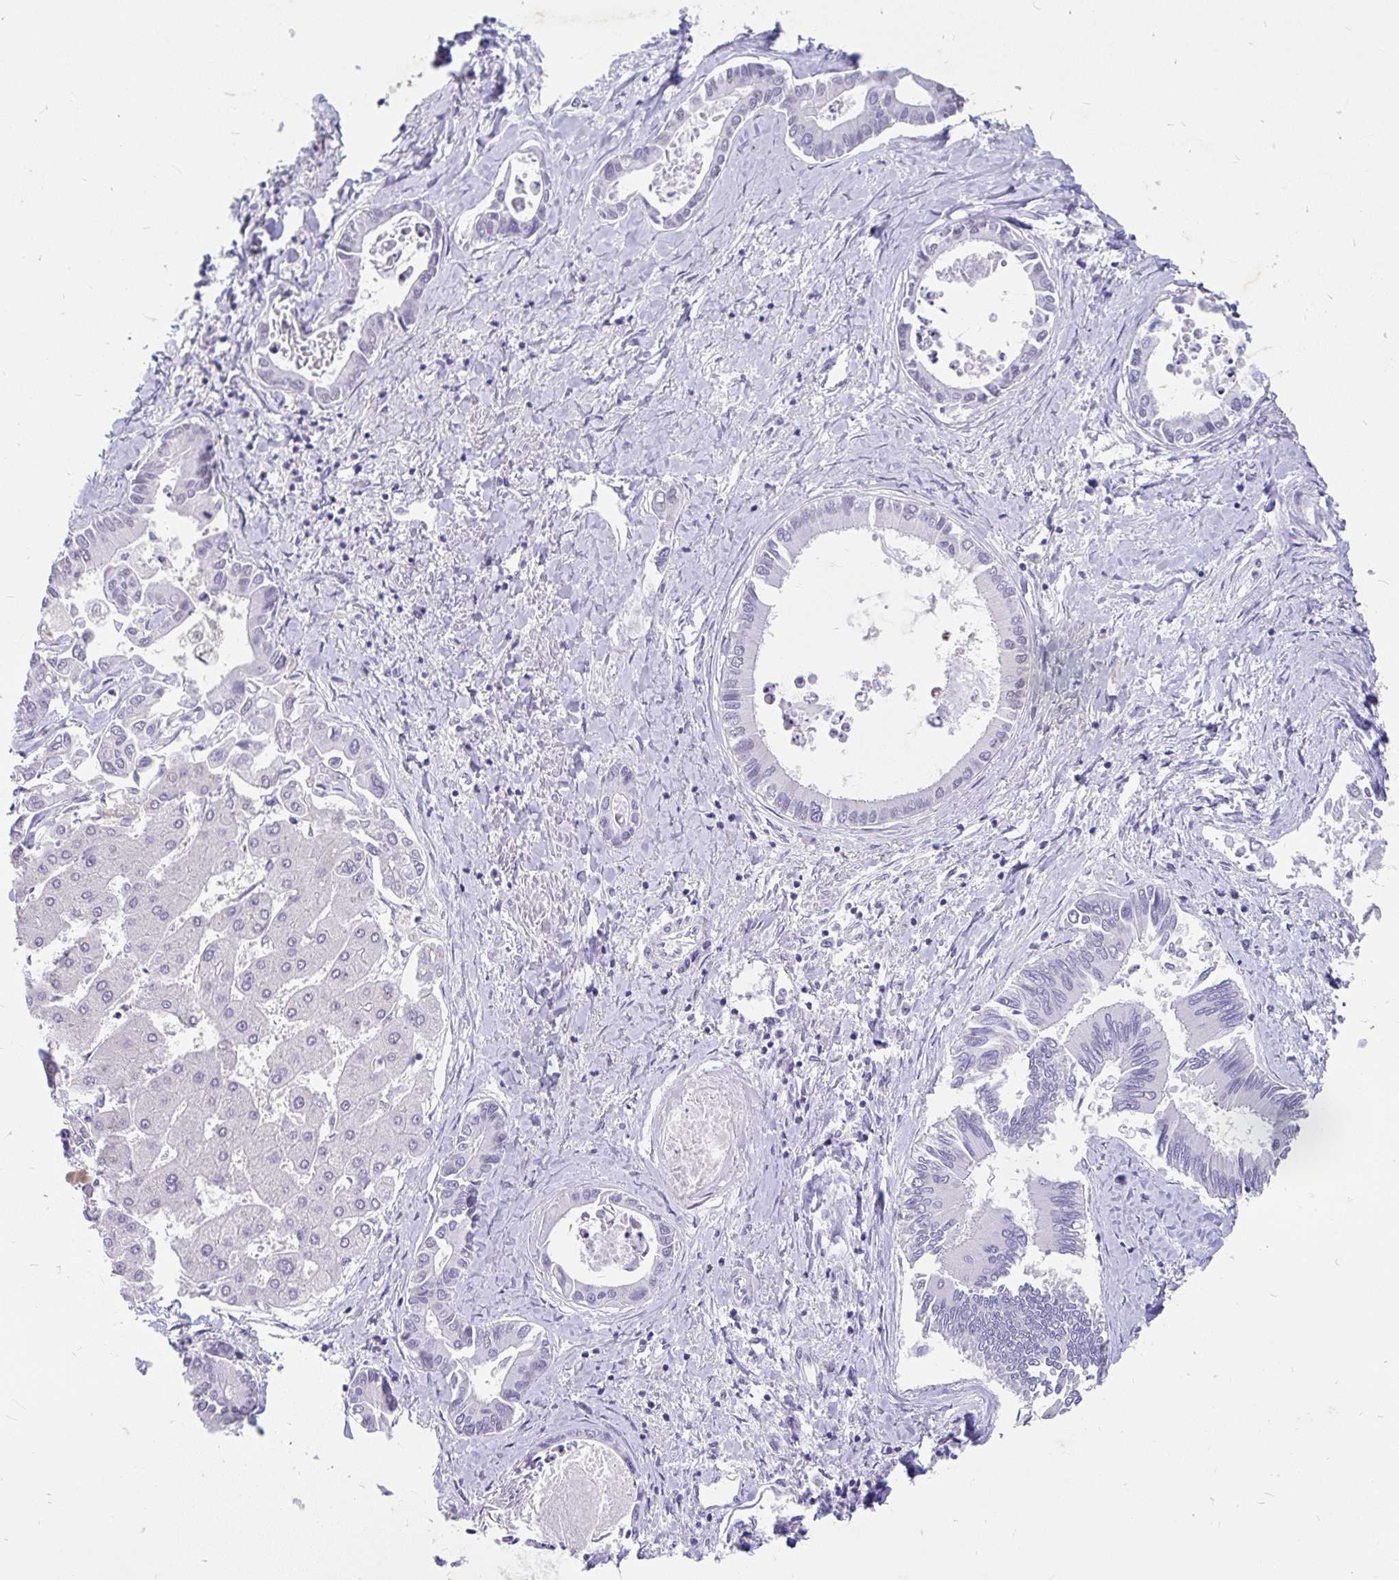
{"staining": {"intensity": "negative", "quantity": "none", "location": "none"}, "tissue": "liver cancer", "cell_type": "Tumor cells", "image_type": "cancer", "snomed": [{"axis": "morphology", "description": "Cholangiocarcinoma"}, {"axis": "topography", "description": "Liver"}], "caption": "Tumor cells are negative for brown protein staining in liver cholangiocarcinoma. (IHC, brightfield microscopy, high magnification).", "gene": "EML5", "patient": {"sex": "male", "age": 66}}